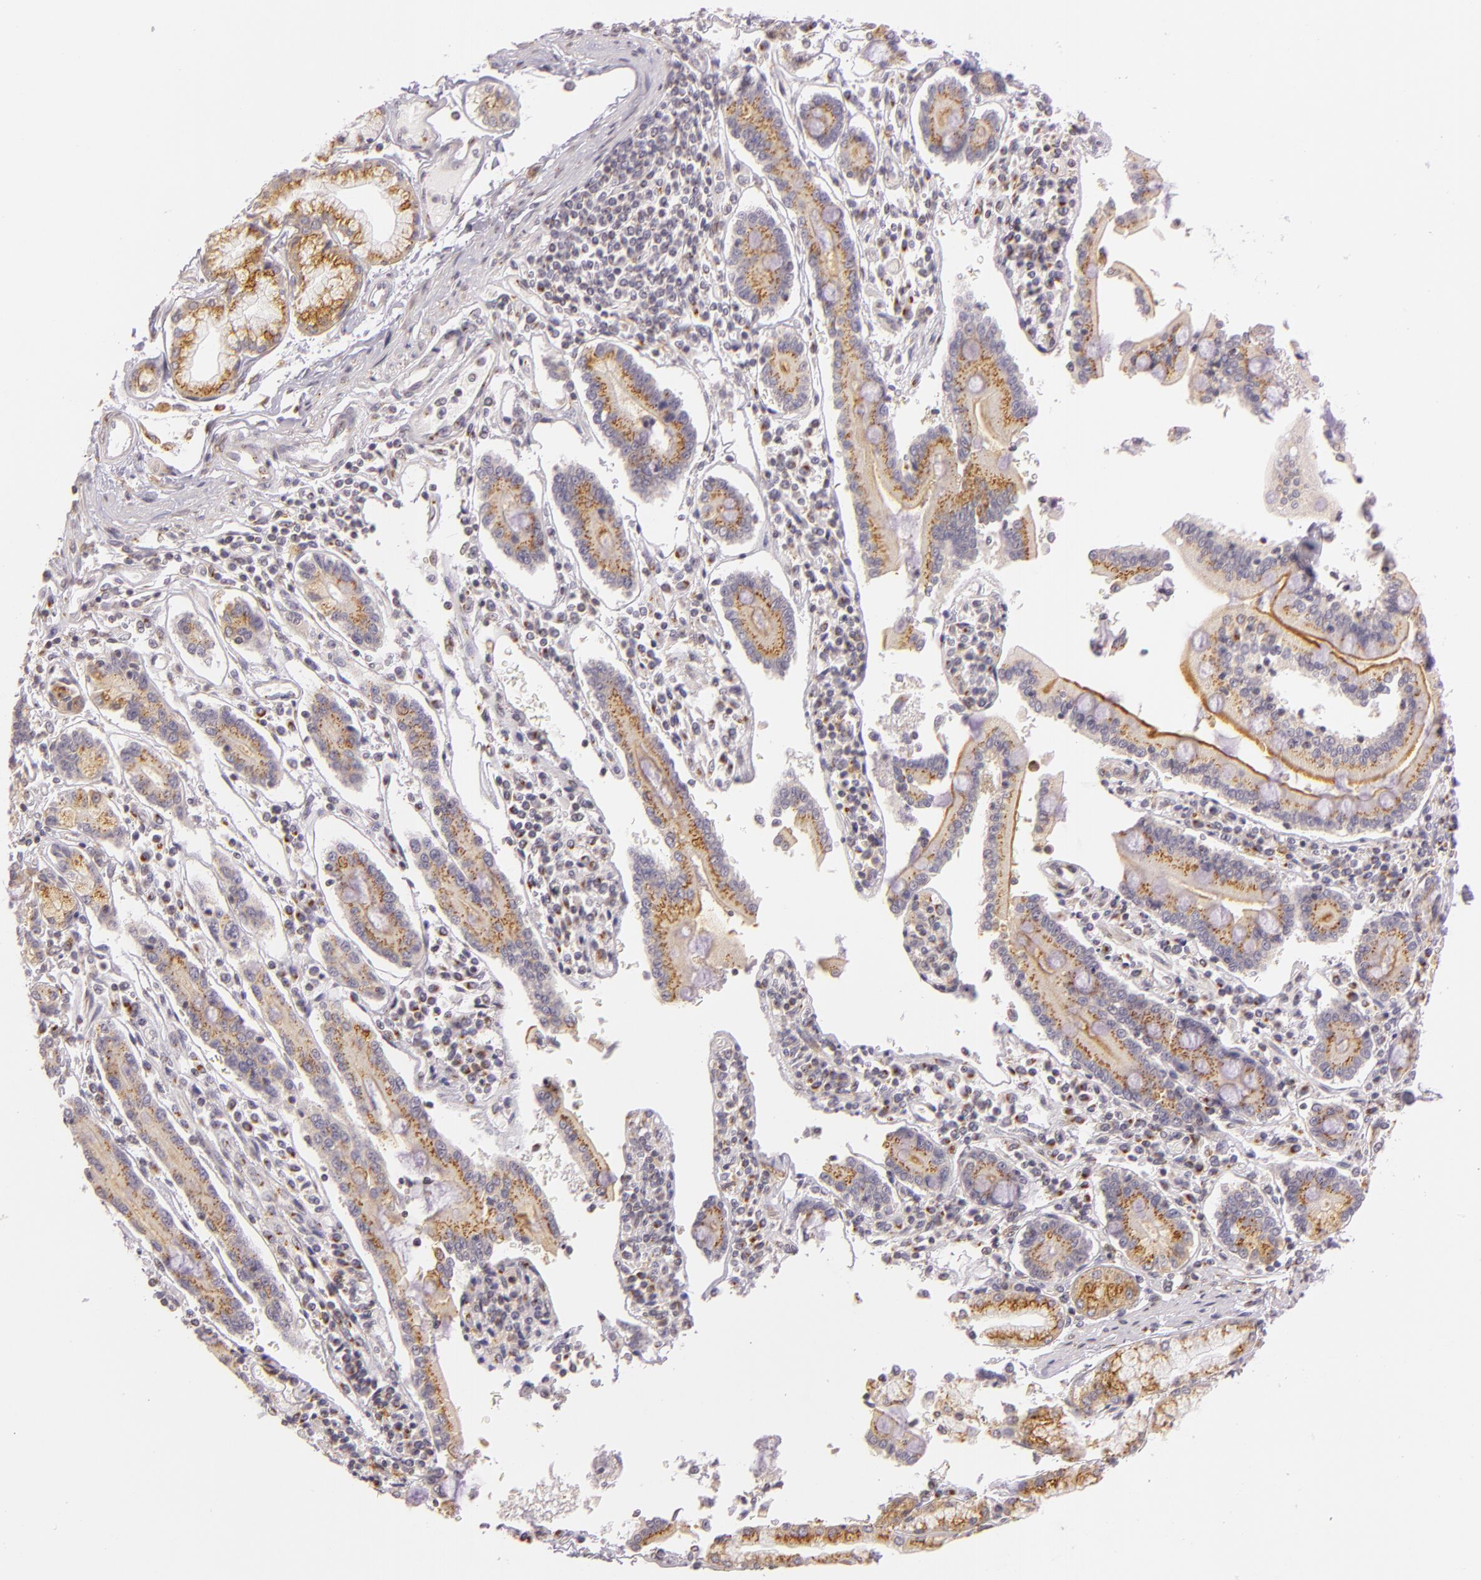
{"staining": {"intensity": "weak", "quantity": ">75%", "location": "cytoplasmic/membranous"}, "tissue": "pancreatic cancer", "cell_type": "Tumor cells", "image_type": "cancer", "snomed": [{"axis": "morphology", "description": "Adenocarcinoma, NOS"}, {"axis": "topography", "description": "Pancreas"}], "caption": "An image of human pancreatic cancer stained for a protein displays weak cytoplasmic/membranous brown staining in tumor cells. The staining was performed using DAB (3,3'-diaminobenzidine), with brown indicating positive protein expression. Nuclei are stained blue with hematoxylin.", "gene": "LGMN", "patient": {"sex": "female", "age": 57}}